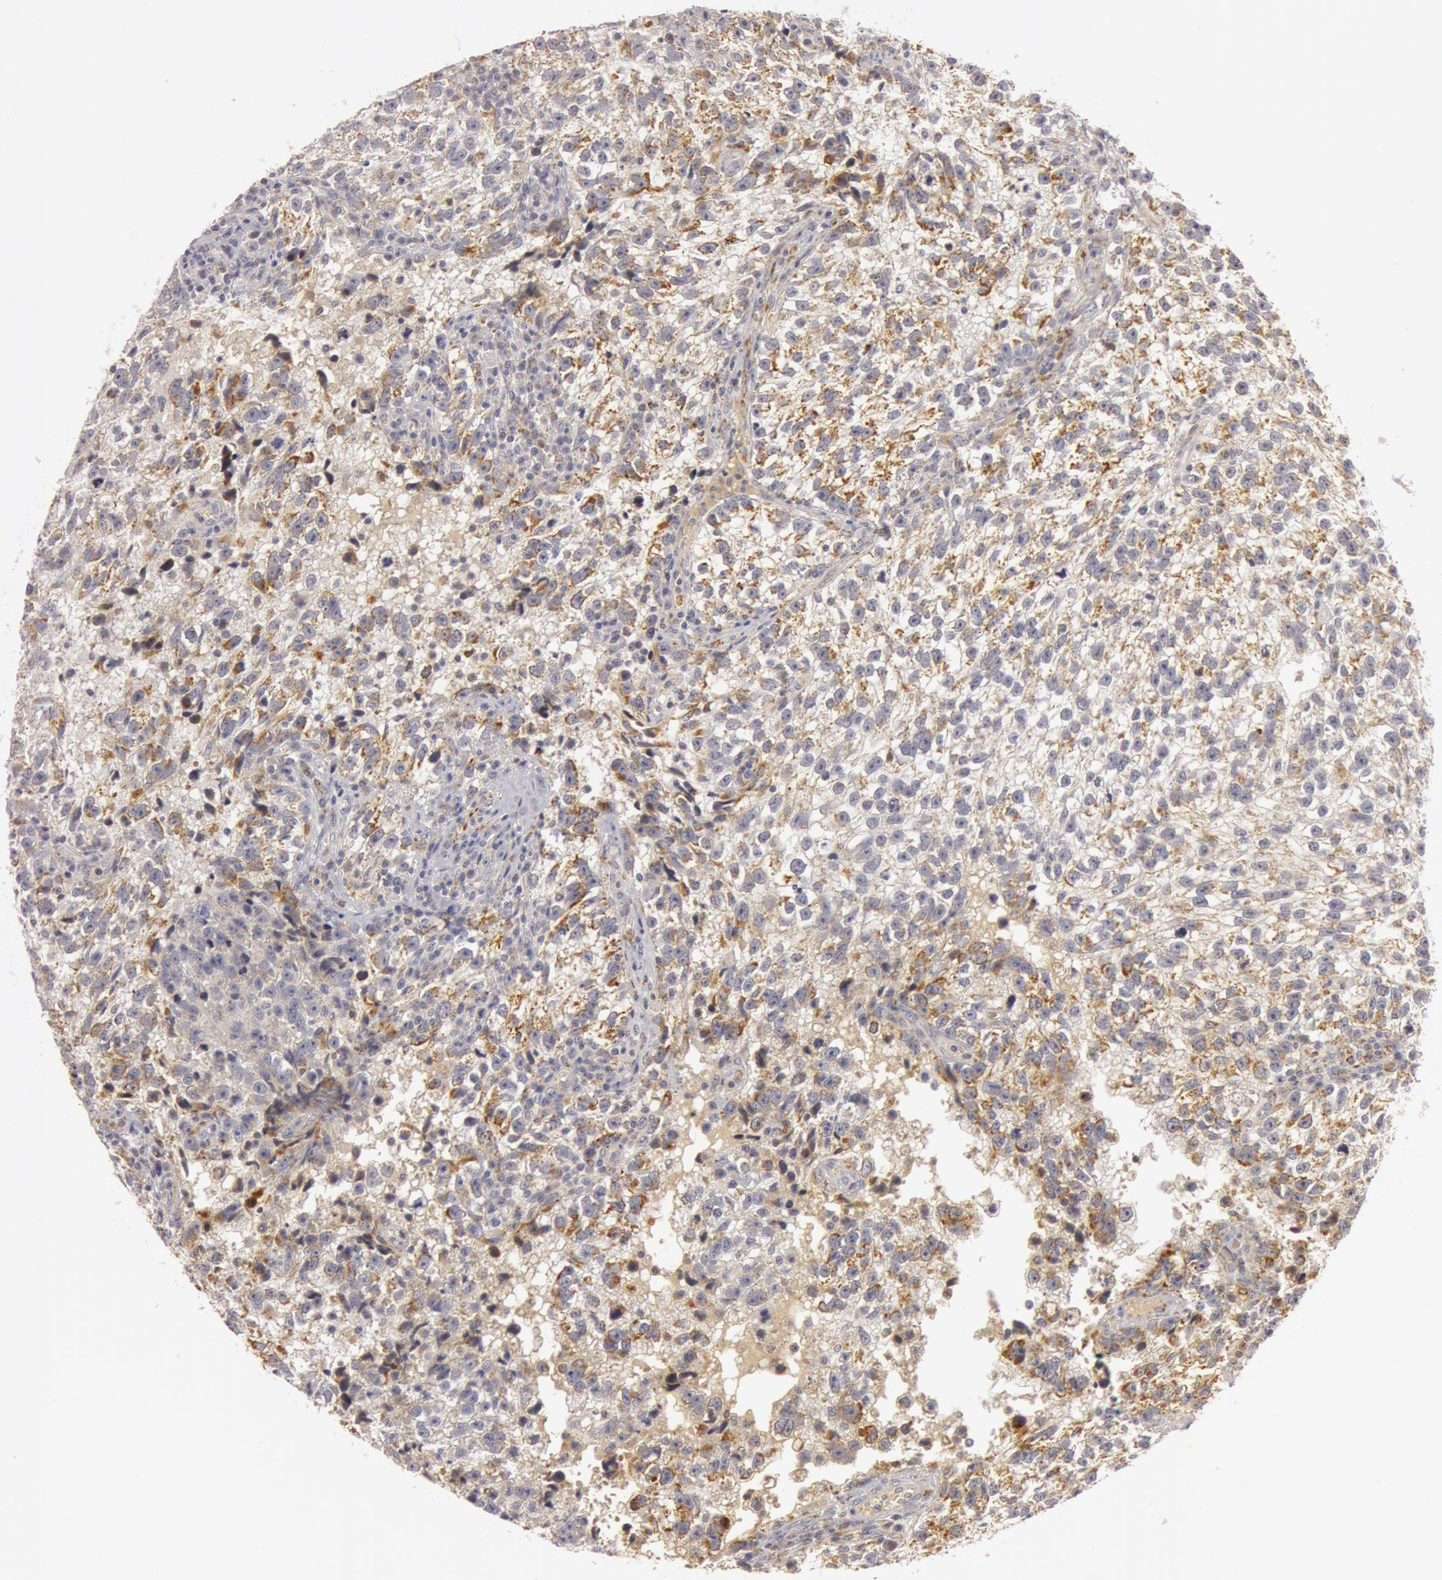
{"staining": {"intensity": "weak", "quantity": ">75%", "location": "cytoplasmic/membranous"}, "tissue": "testis cancer", "cell_type": "Tumor cells", "image_type": "cancer", "snomed": [{"axis": "morphology", "description": "Seminoma, NOS"}, {"axis": "topography", "description": "Testis"}], "caption": "Weak cytoplasmic/membranous protein positivity is identified in approximately >75% of tumor cells in testis cancer.", "gene": "C7", "patient": {"sex": "male", "age": 38}}